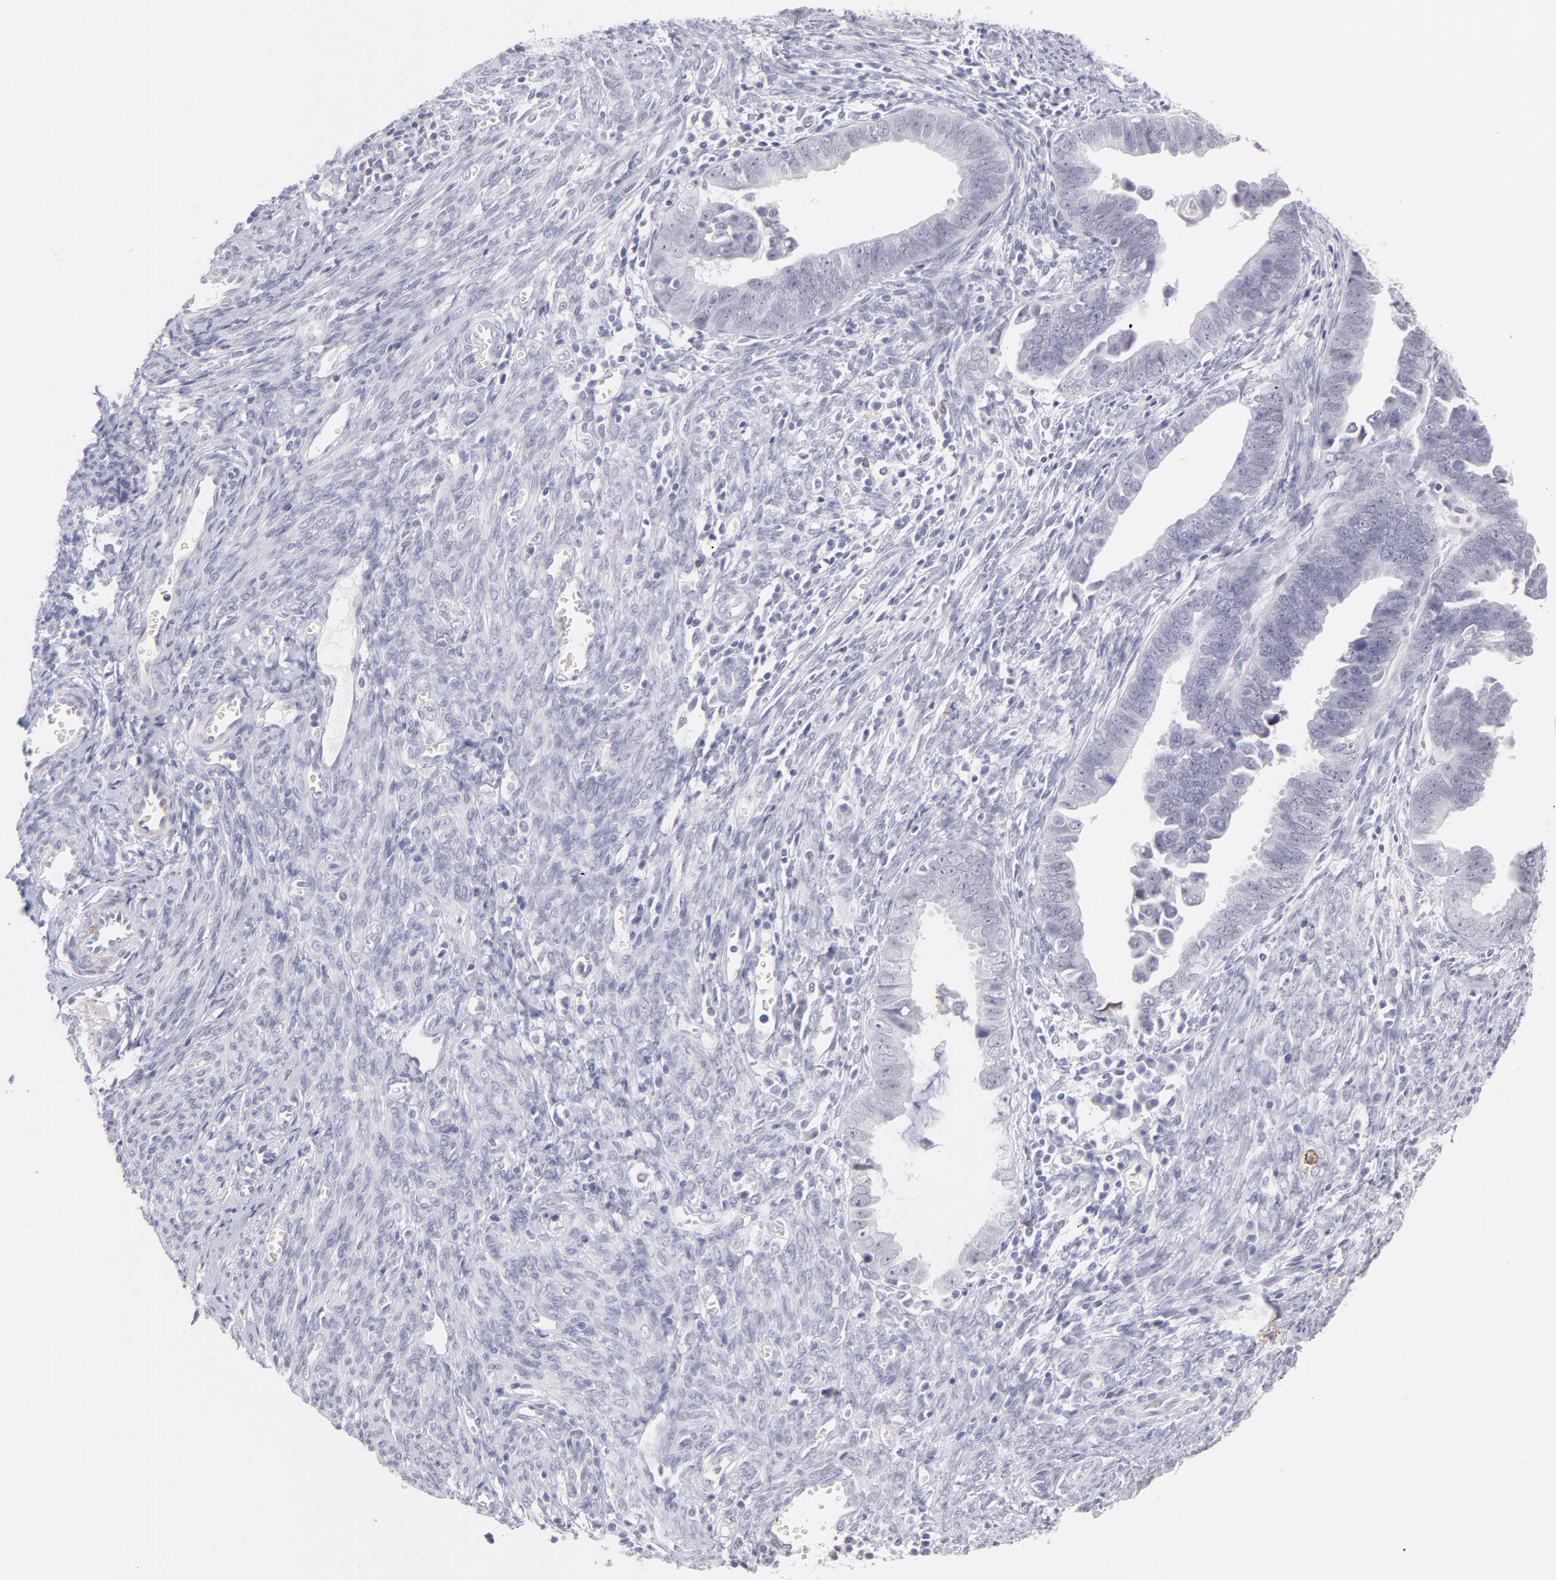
{"staining": {"intensity": "negative", "quantity": "none", "location": "none"}, "tissue": "endometrial cancer", "cell_type": "Tumor cells", "image_type": "cancer", "snomed": [{"axis": "morphology", "description": "Adenocarcinoma, NOS"}, {"axis": "topography", "description": "Endometrium"}], "caption": "This is an immunohistochemistry (IHC) image of human adenocarcinoma (endometrial). There is no expression in tumor cells.", "gene": "LTB4R", "patient": {"sex": "female", "age": 75}}